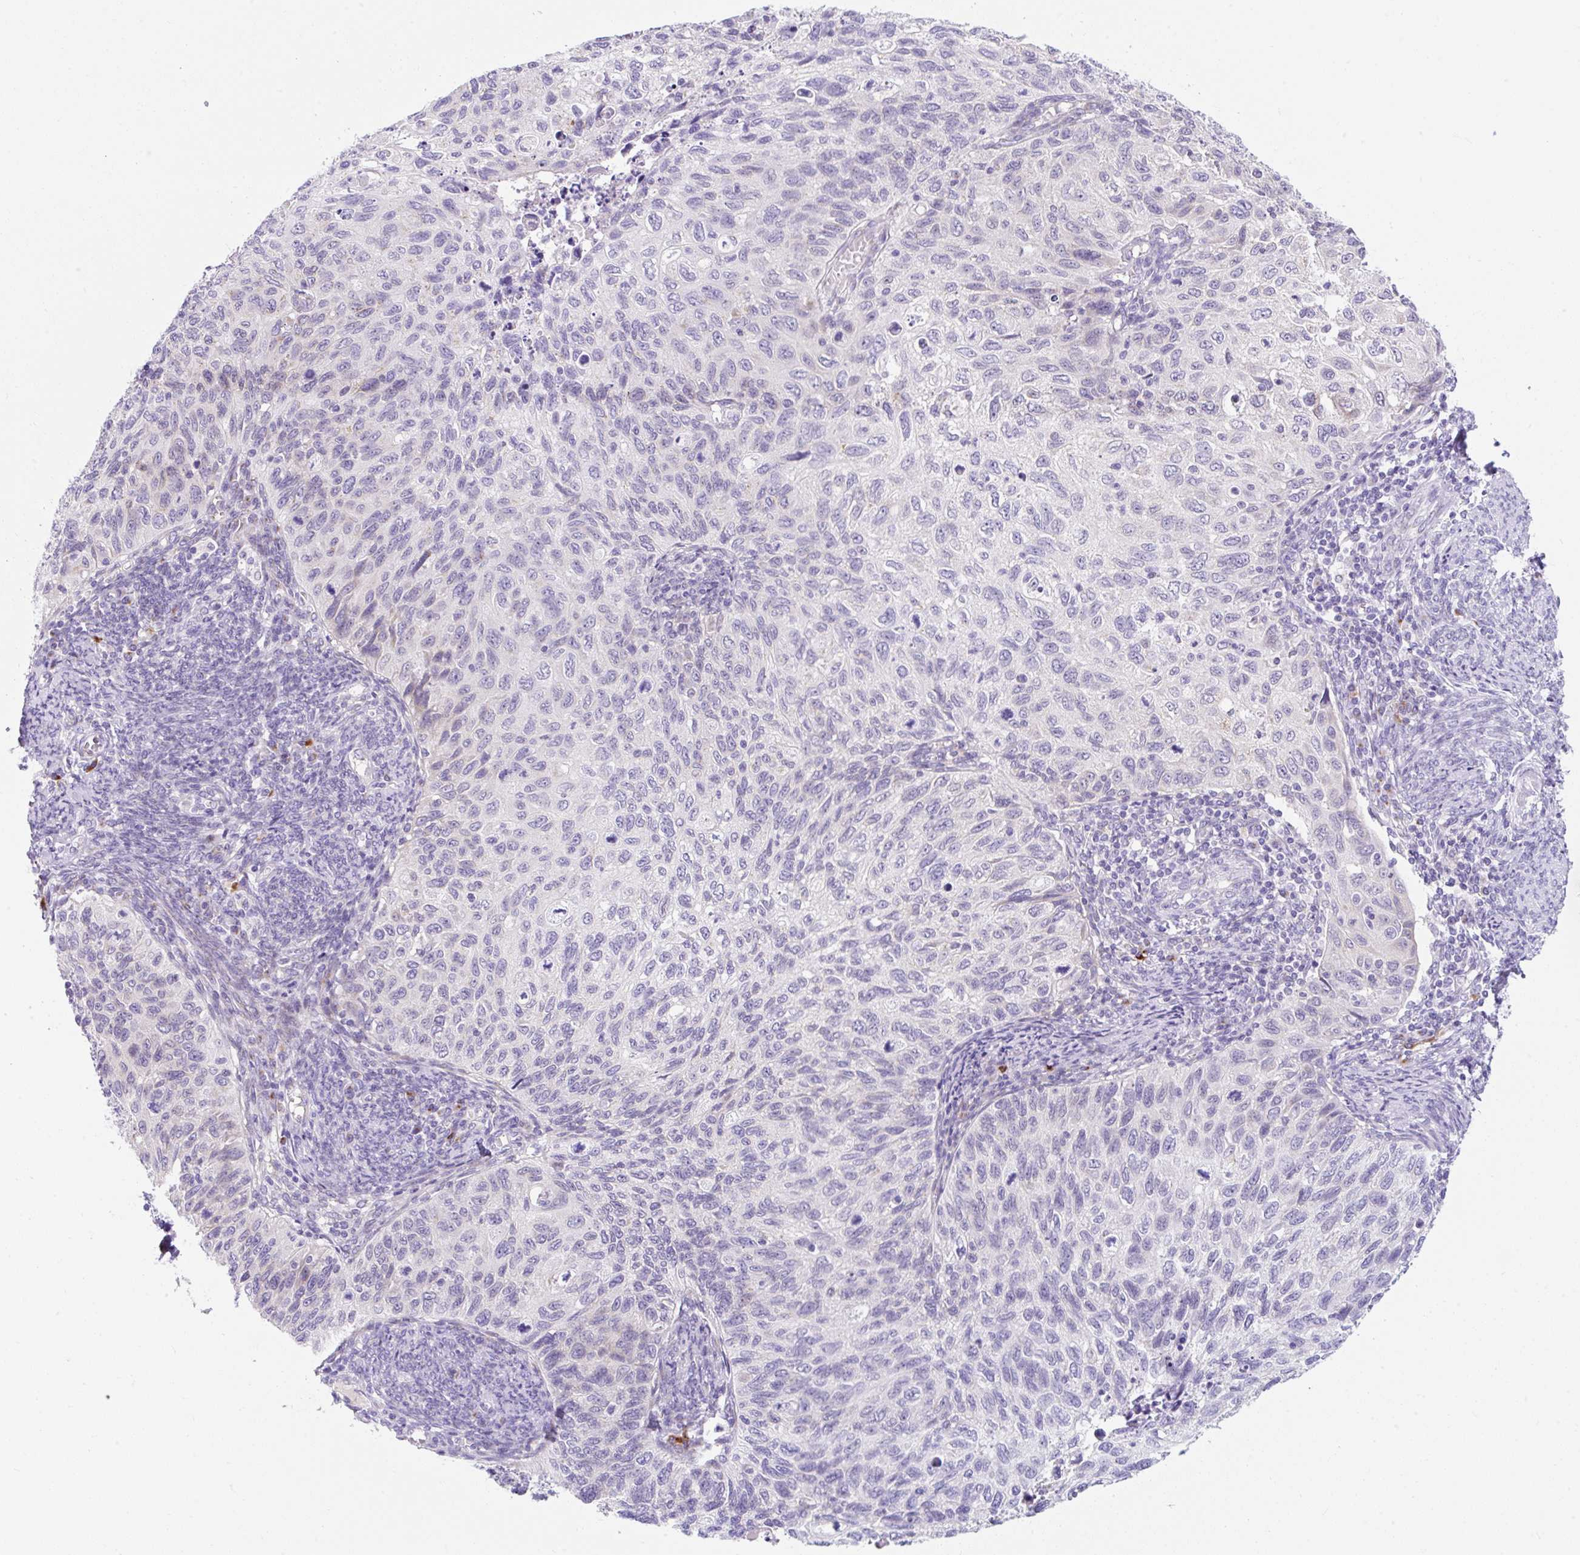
{"staining": {"intensity": "negative", "quantity": "none", "location": "none"}, "tissue": "cervical cancer", "cell_type": "Tumor cells", "image_type": "cancer", "snomed": [{"axis": "morphology", "description": "Squamous cell carcinoma, NOS"}, {"axis": "topography", "description": "Cervix"}], "caption": "There is no significant positivity in tumor cells of cervical cancer (squamous cell carcinoma).", "gene": "GOLGA8A", "patient": {"sex": "female", "age": 70}}